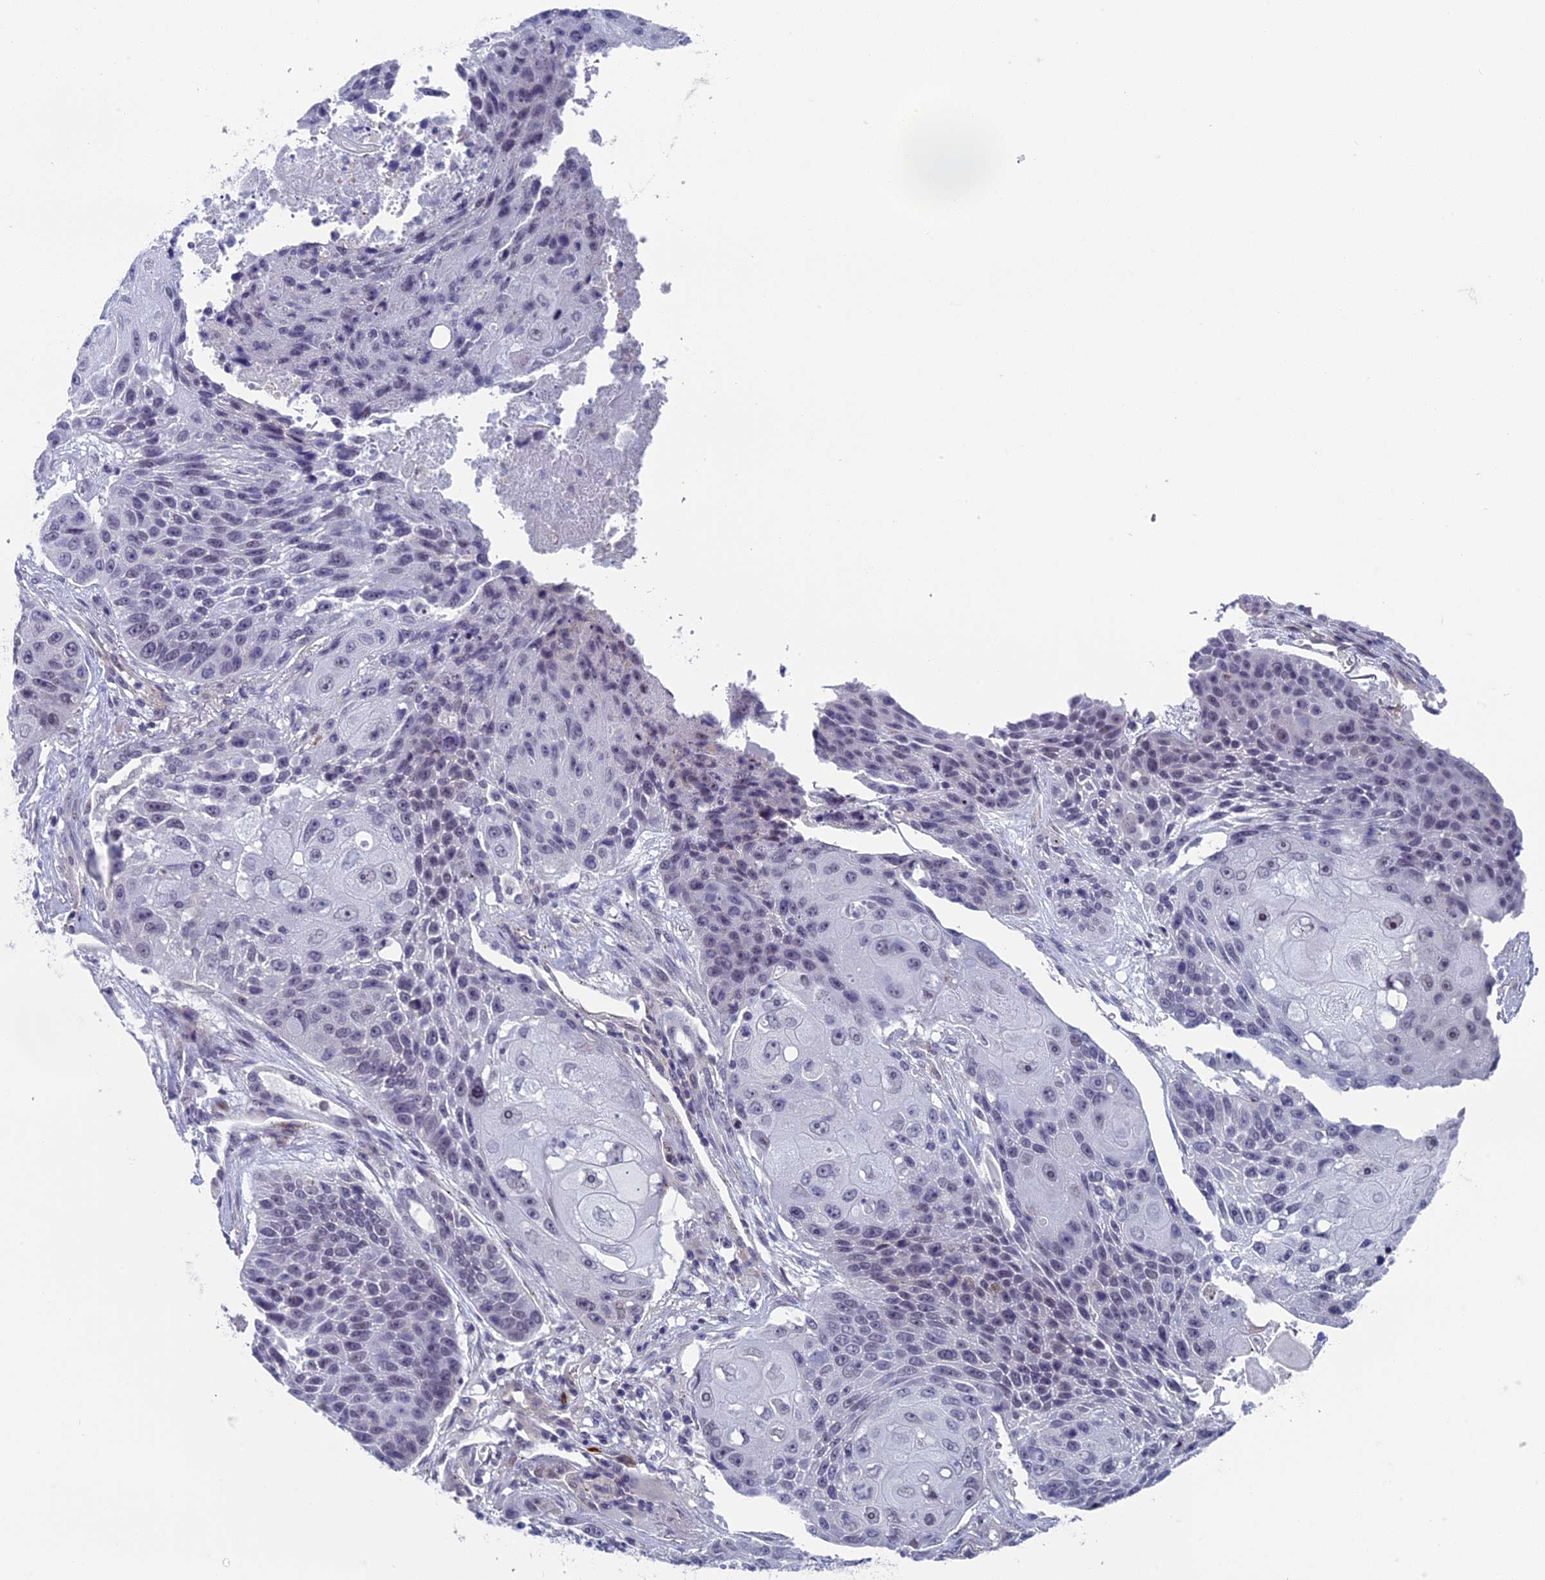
{"staining": {"intensity": "negative", "quantity": "none", "location": "none"}, "tissue": "lung cancer", "cell_type": "Tumor cells", "image_type": "cancer", "snomed": [{"axis": "morphology", "description": "Squamous cell carcinoma, NOS"}, {"axis": "topography", "description": "Lung"}], "caption": "Tumor cells show no significant expression in lung cancer (squamous cell carcinoma).", "gene": "CNEP1R1", "patient": {"sex": "male", "age": 61}}